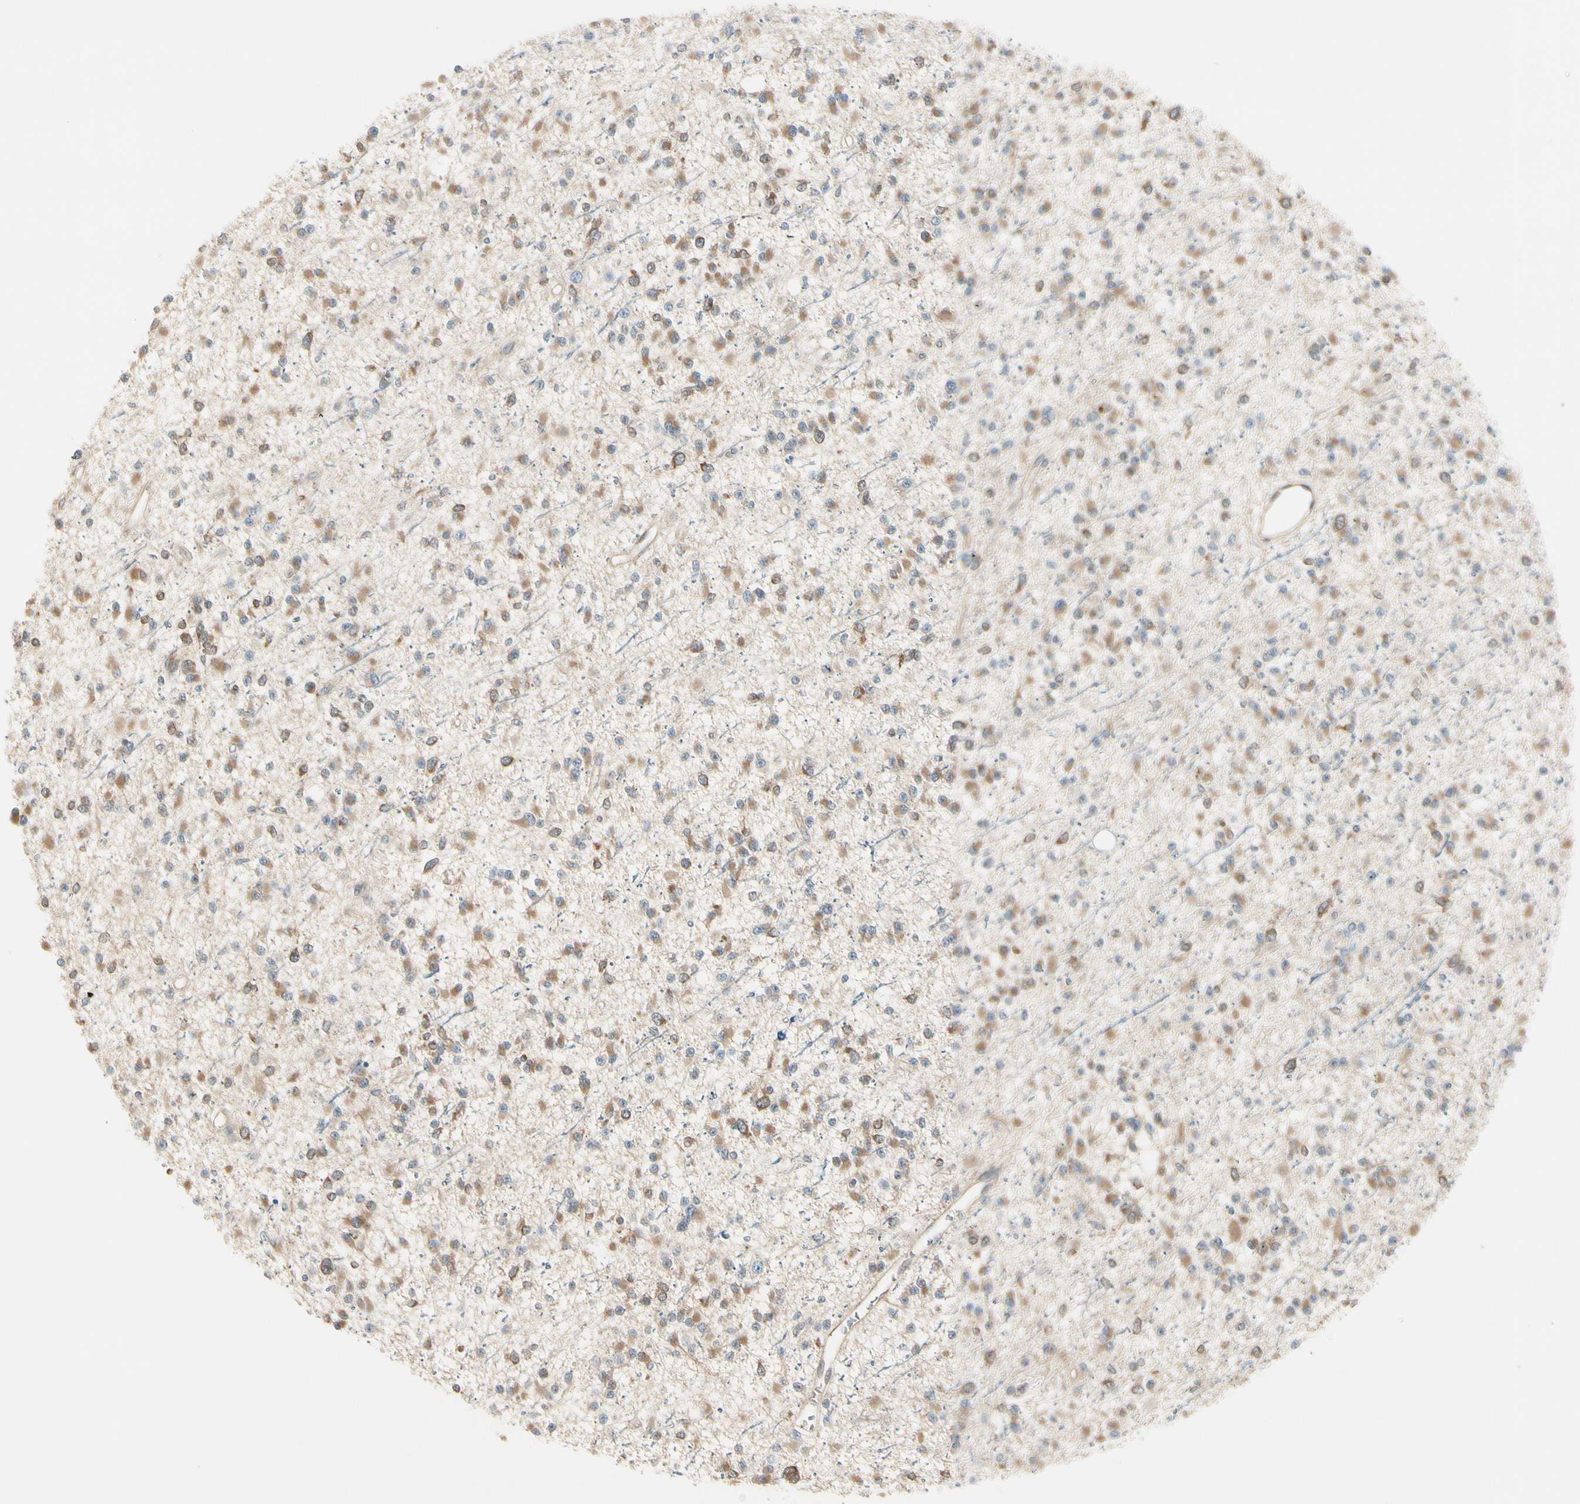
{"staining": {"intensity": "moderate", "quantity": ">75%", "location": "cytoplasmic/membranous"}, "tissue": "glioma", "cell_type": "Tumor cells", "image_type": "cancer", "snomed": [{"axis": "morphology", "description": "Glioma, malignant, Low grade"}, {"axis": "topography", "description": "Brain"}], "caption": "The photomicrograph shows immunohistochemical staining of glioma. There is moderate cytoplasmic/membranous staining is identified in about >75% of tumor cells.", "gene": "OXSR1", "patient": {"sex": "female", "age": 22}}